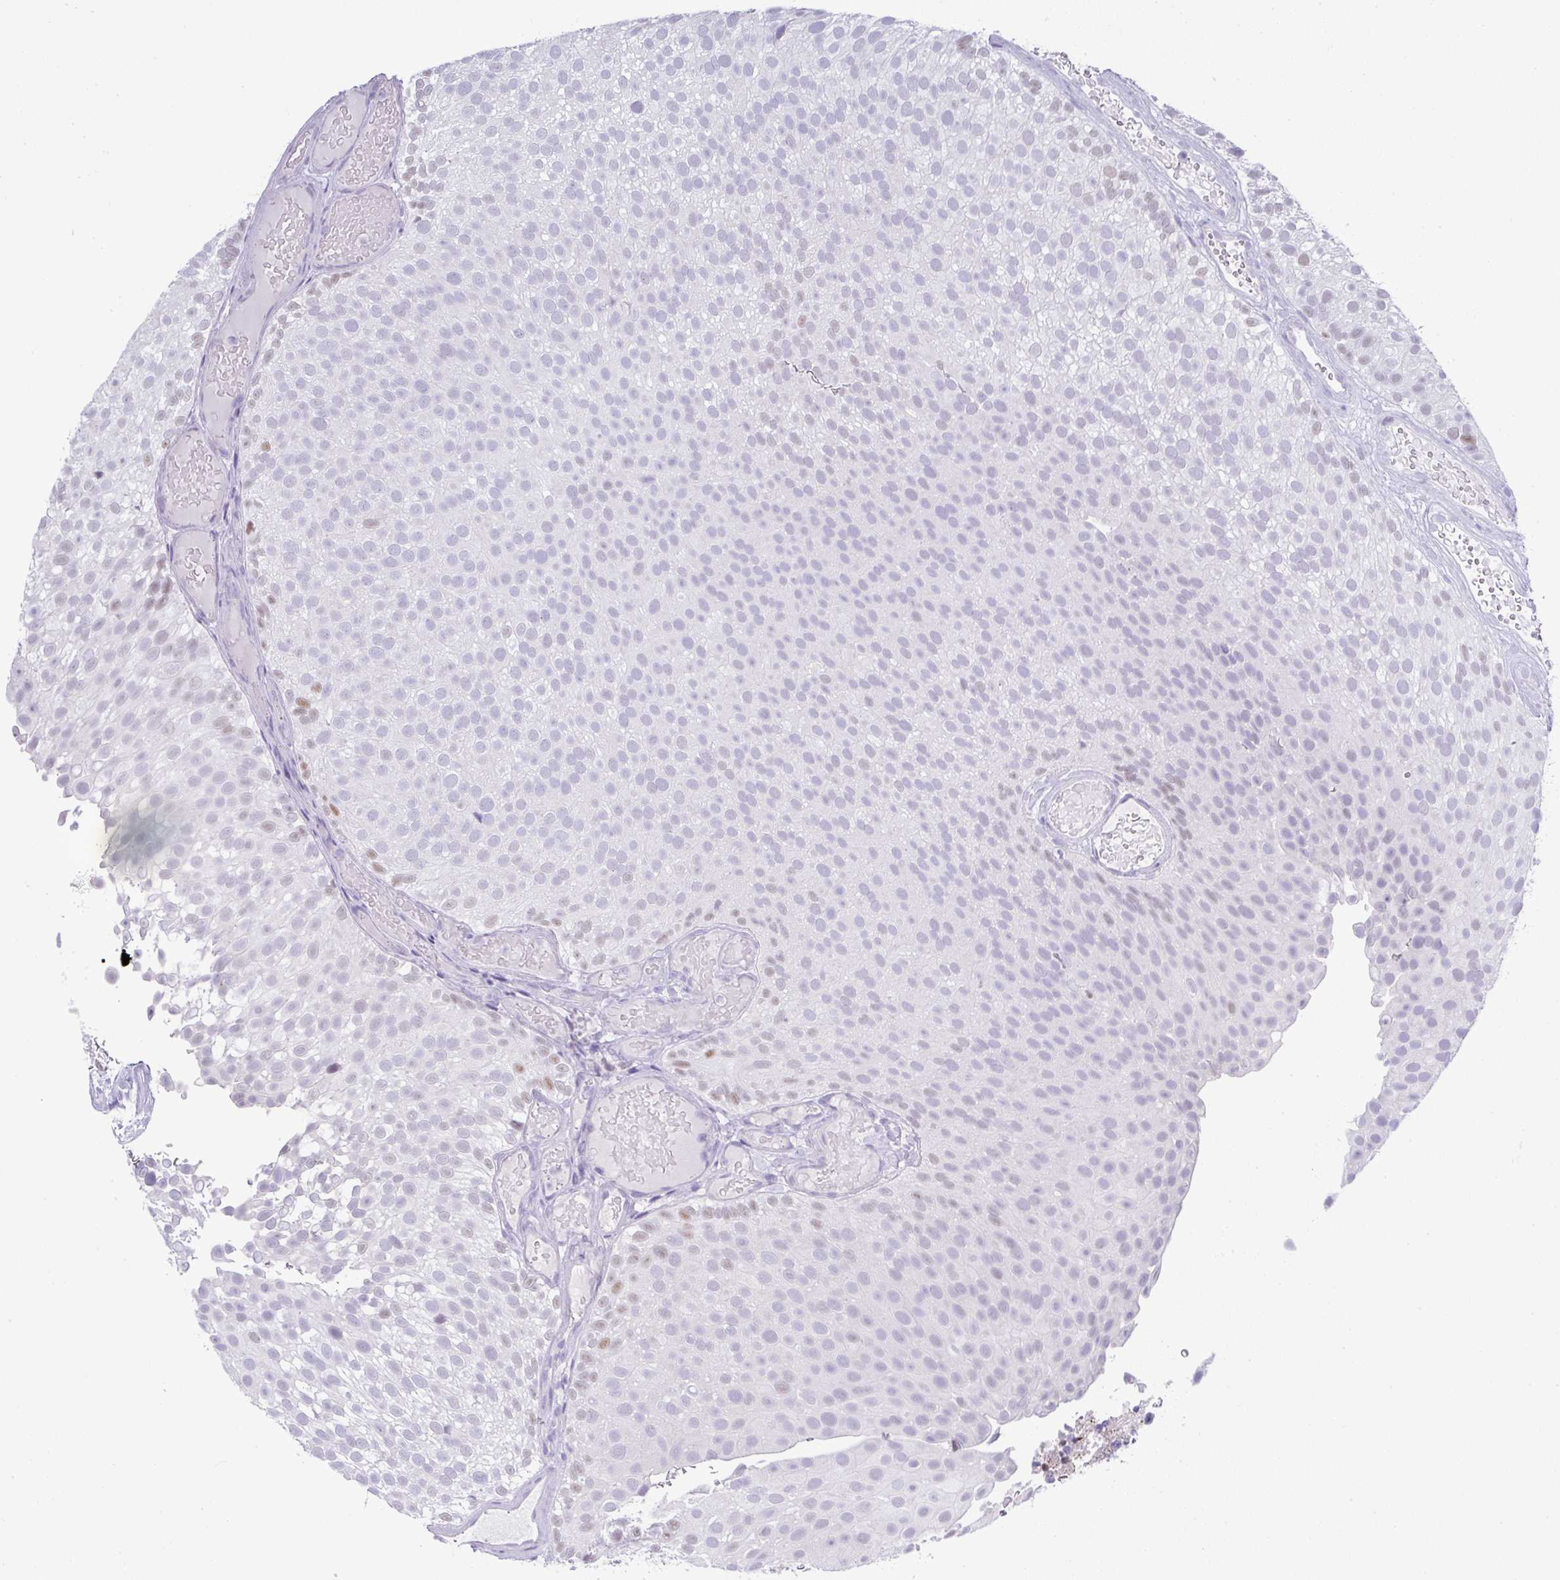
{"staining": {"intensity": "moderate", "quantity": "<25%", "location": "nuclear"}, "tissue": "urothelial cancer", "cell_type": "Tumor cells", "image_type": "cancer", "snomed": [{"axis": "morphology", "description": "Urothelial carcinoma, Low grade"}, {"axis": "topography", "description": "Urinary bladder"}], "caption": "Brown immunohistochemical staining in human urothelial cancer demonstrates moderate nuclear expression in approximately <25% of tumor cells.", "gene": "BCL11A", "patient": {"sex": "male", "age": 78}}